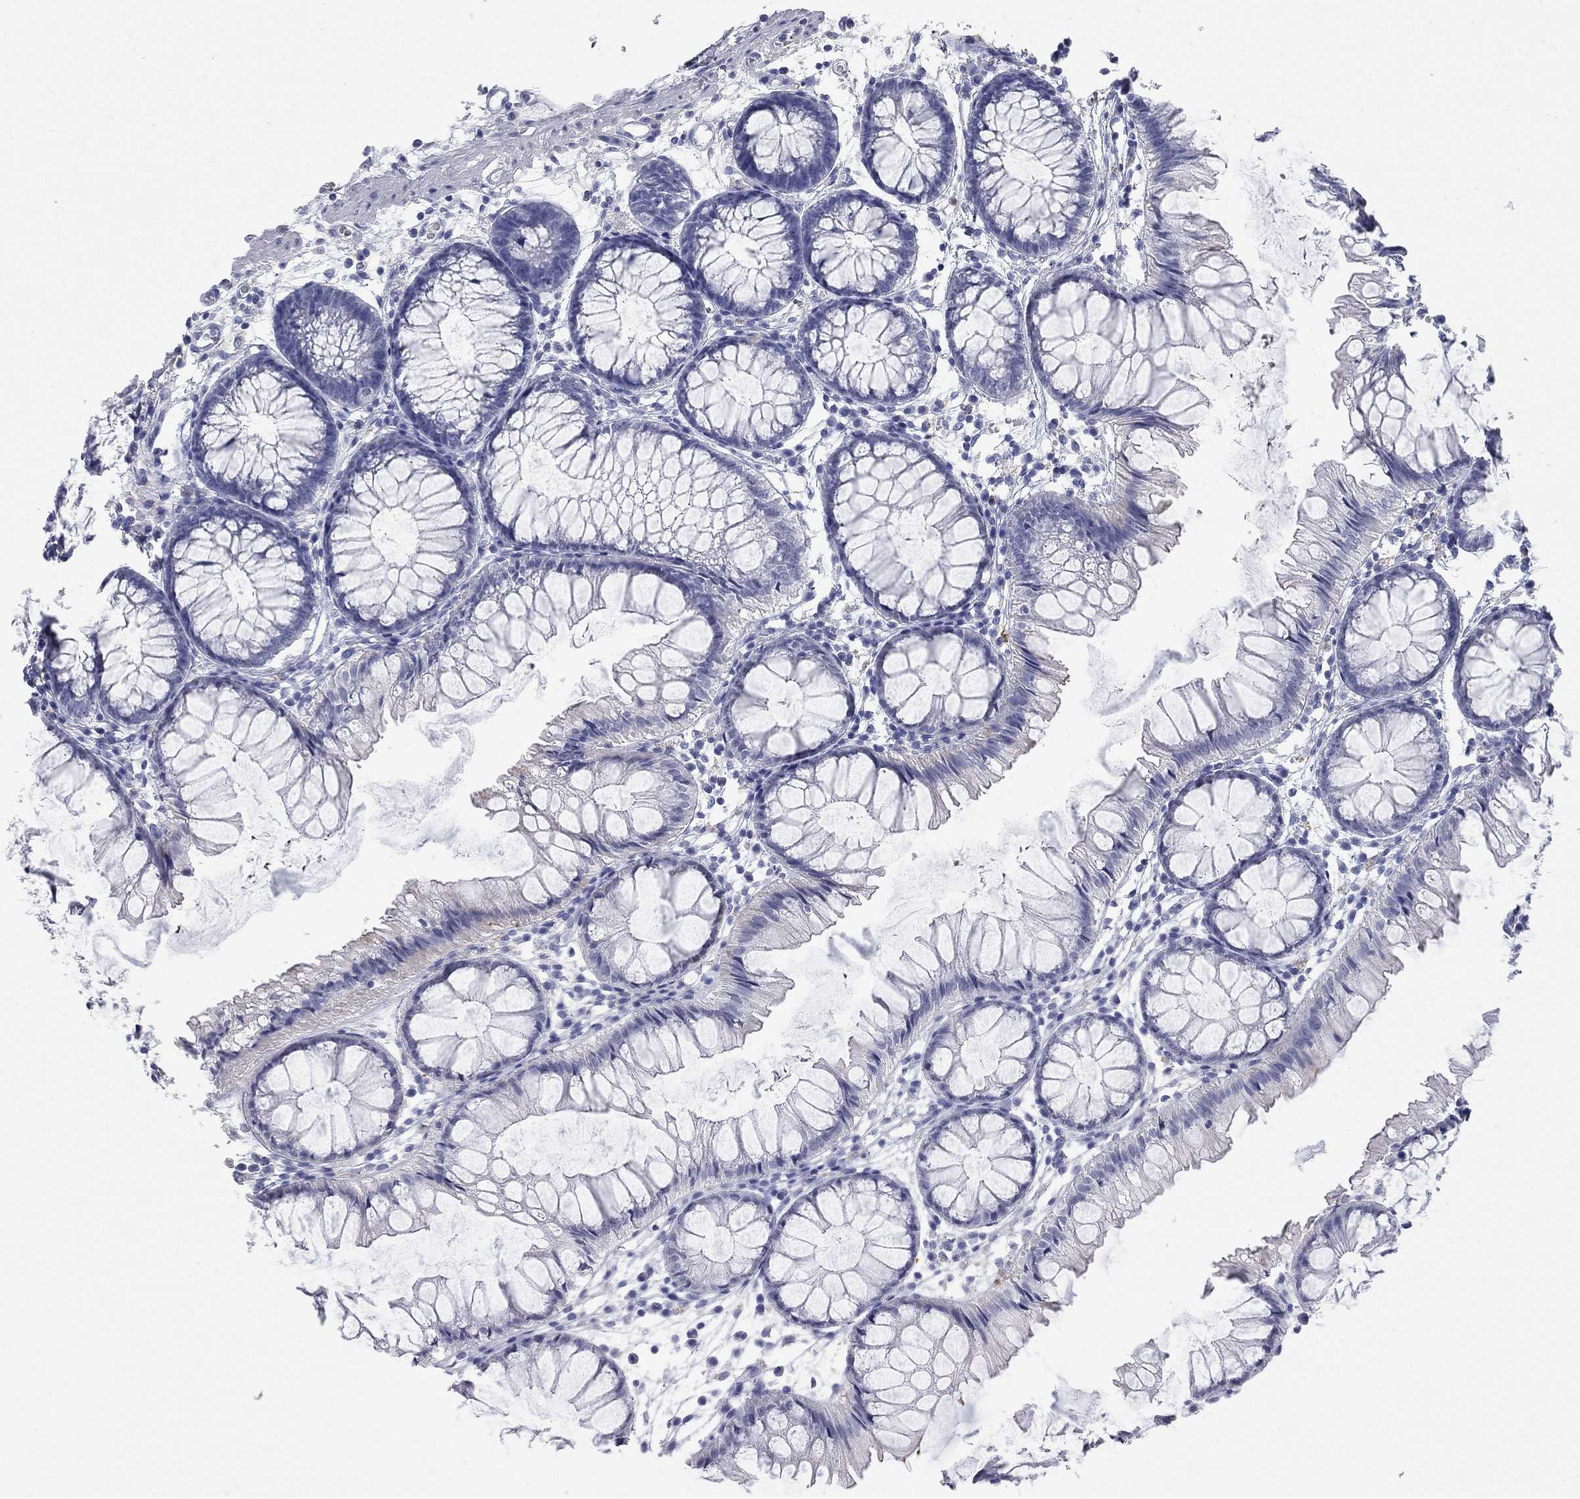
{"staining": {"intensity": "negative", "quantity": "none", "location": "none"}, "tissue": "colon", "cell_type": "Endothelial cells", "image_type": "normal", "snomed": [{"axis": "morphology", "description": "Normal tissue, NOS"}, {"axis": "morphology", "description": "Adenocarcinoma, NOS"}, {"axis": "topography", "description": "Colon"}], "caption": "Human colon stained for a protein using immunohistochemistry (IHC) shows no positivity in endothelial cells.", "gene": "FAM221B", "patient": {"sex": "male", "age": 65}}